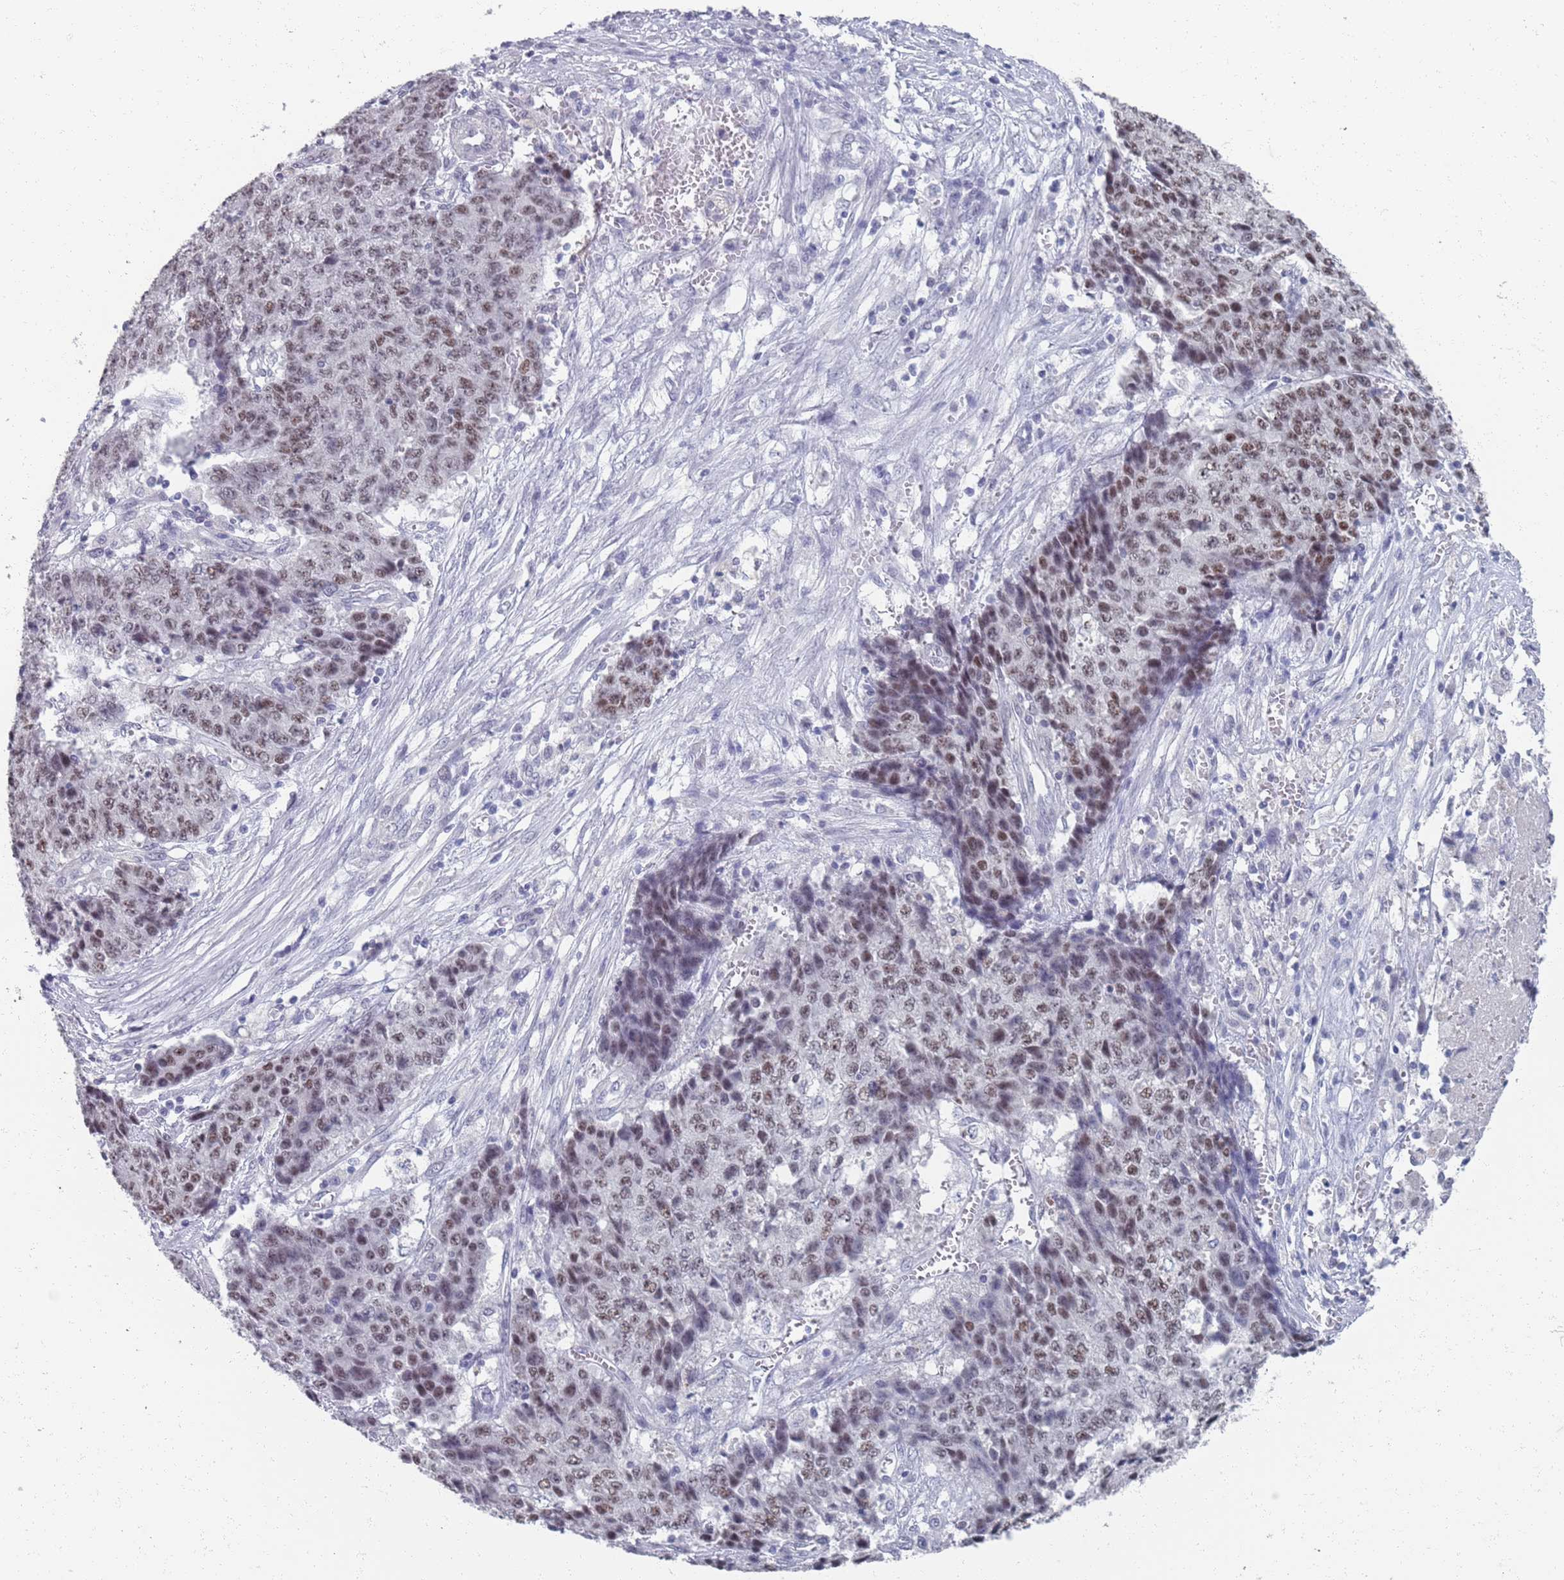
{"staining": {"intensity": "moderate", "quantity": "25%-75%", "location": "nuclear"}, "tissue": "ovarian cancer", "cell_type": "Tumor cells", "image_type": "cancer", "snomed": [{"axis": "morphology", "description": "Carcinoma, endometroid"}, {"axis": "topography", "description": "Ovary"}], "caption": "Tumor cells reveal medium levels of moderate nuclear expression in approximately 25%-75% of cells in human ovarian endometroid carcinoma.", "gene": "SAMD1", "patient": {"sex": "female", "age": 42}}